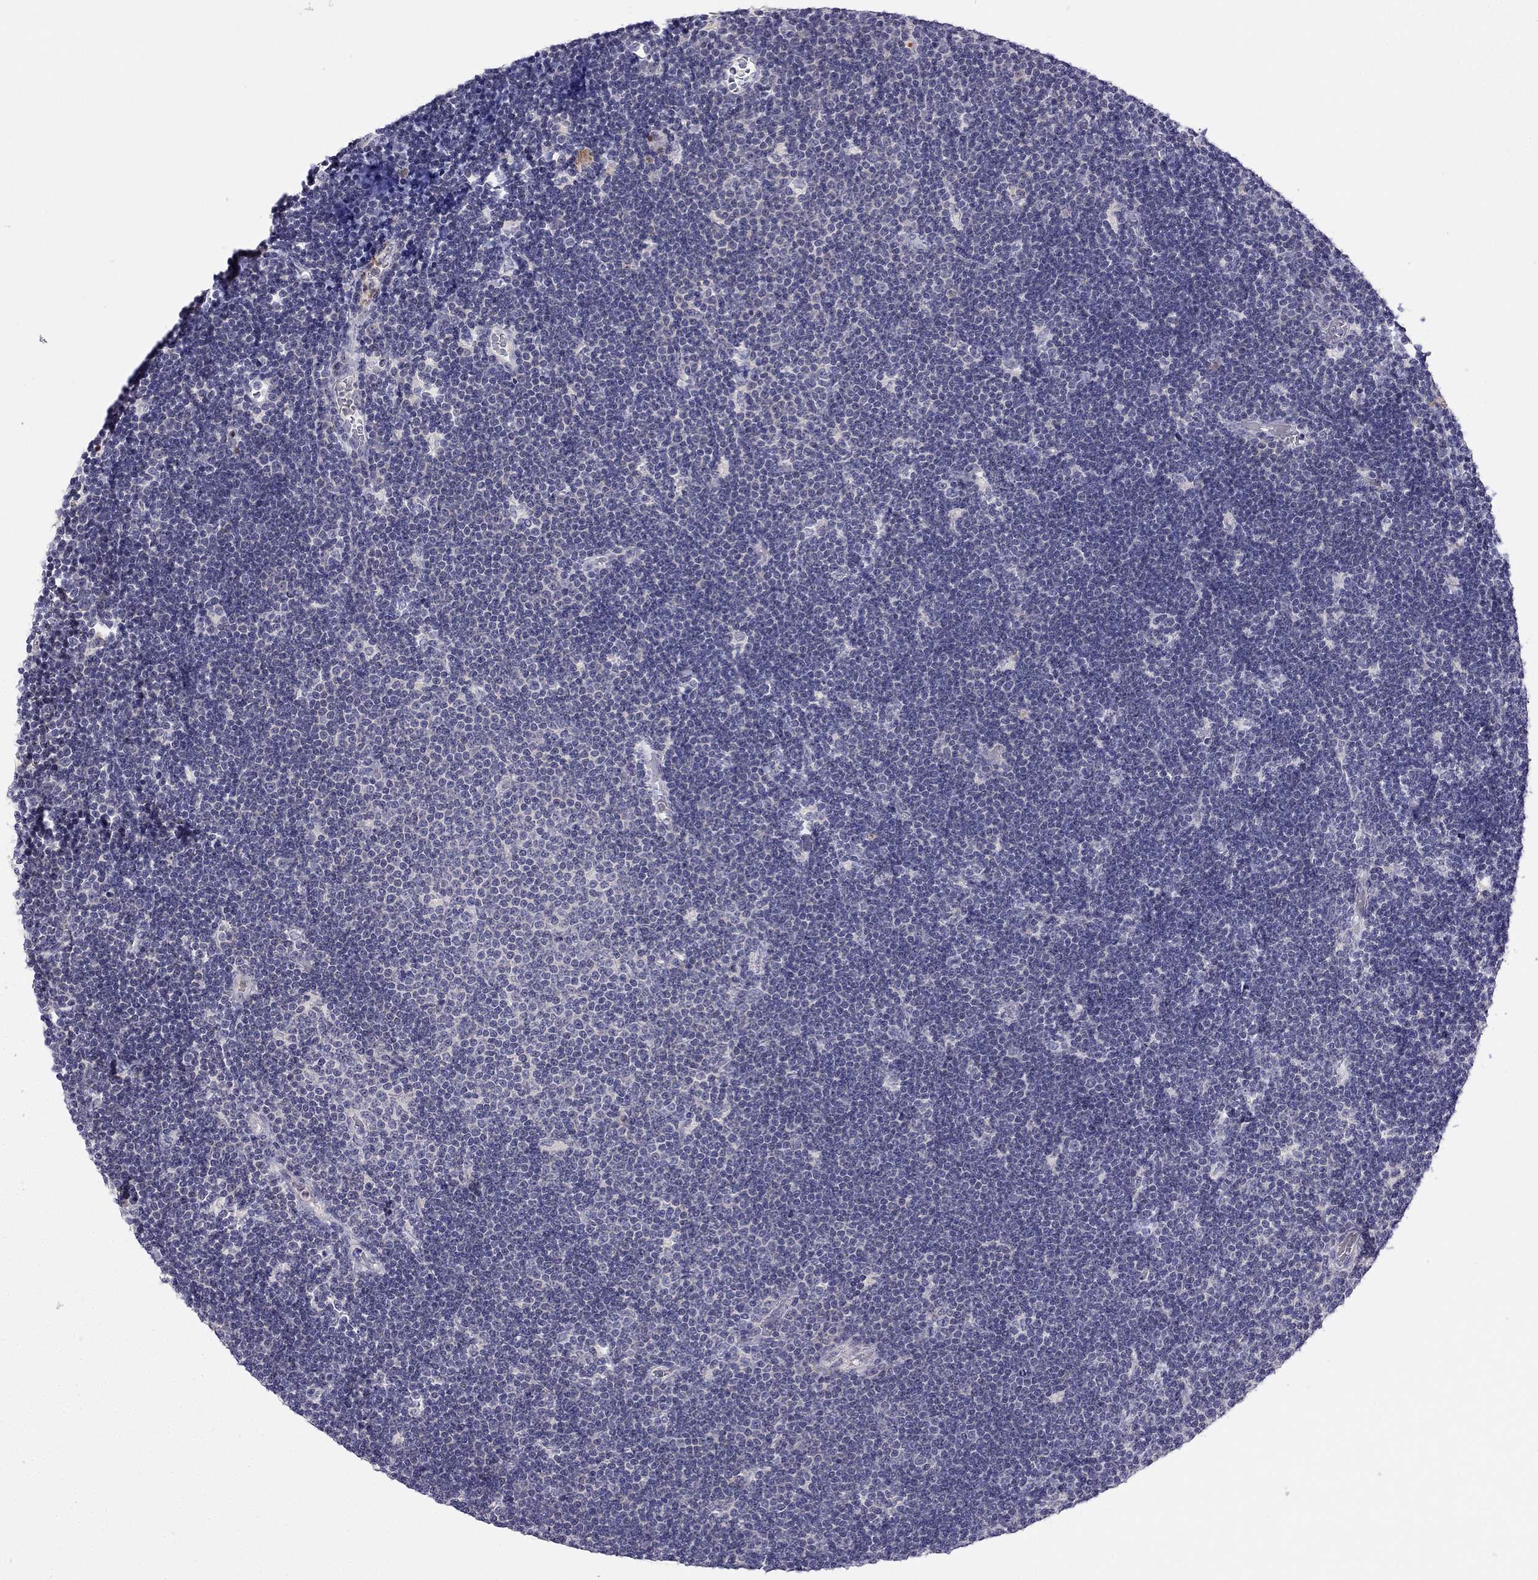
{"staining": {"intensity": "negative", "quantity": "none", "location": "none"}, "tissue": "lymphoma", "cell_type": "Tumor cells", "image_type": "cancer", "snomed": [{"axis": "morphology", "description": "Malignant lymphoma, non-Hodgkin's type, Low grade"}, {"axis": "topography", "description": "Brain"}], "caption": "Tumor cells are negative for protein expression in human lymphoma.", "gene": "C16orf89", "patient": {"sex": "female", "age": 66}}